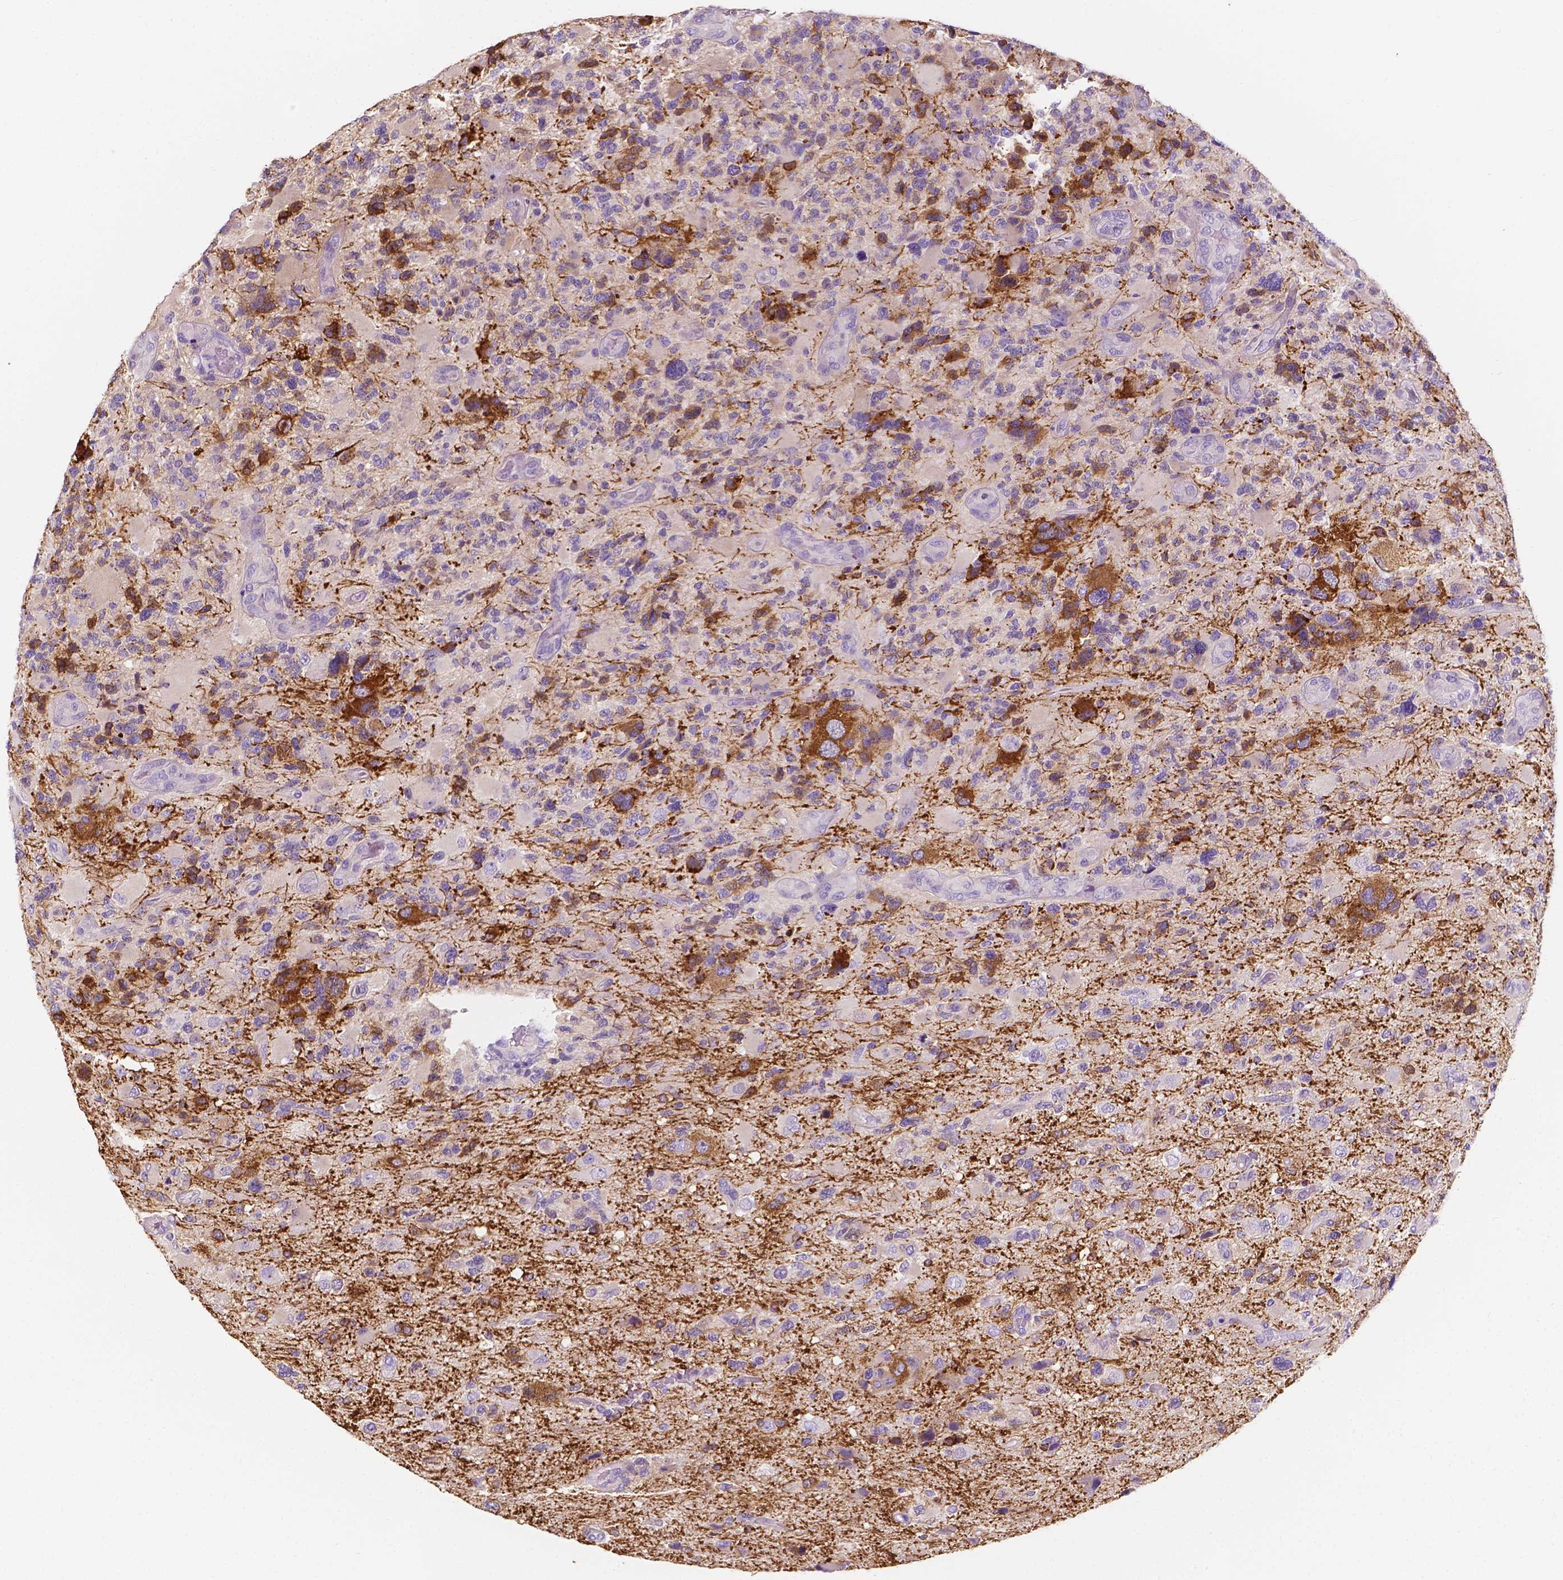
{"staining": {"intensity": "strong", "quantity": "25%-75%", "location": "cytoplasmic/membranous"}, "tissue": "glioma", "cell_type": "Tumor cells", "image_type": "cancer", "snomed": [{"axis": "morphology", "description": "Glioma, malignant, High grade"}, {"axis": "topography", "description": "Brain"}], "caption": "Malignant glioma (high-grade) stained for a protein shows strong cytoplasmic/membranous positivity in tumor cells.", "gene": "SIRT2", "patient": {"sex": "female", "age": 71}}